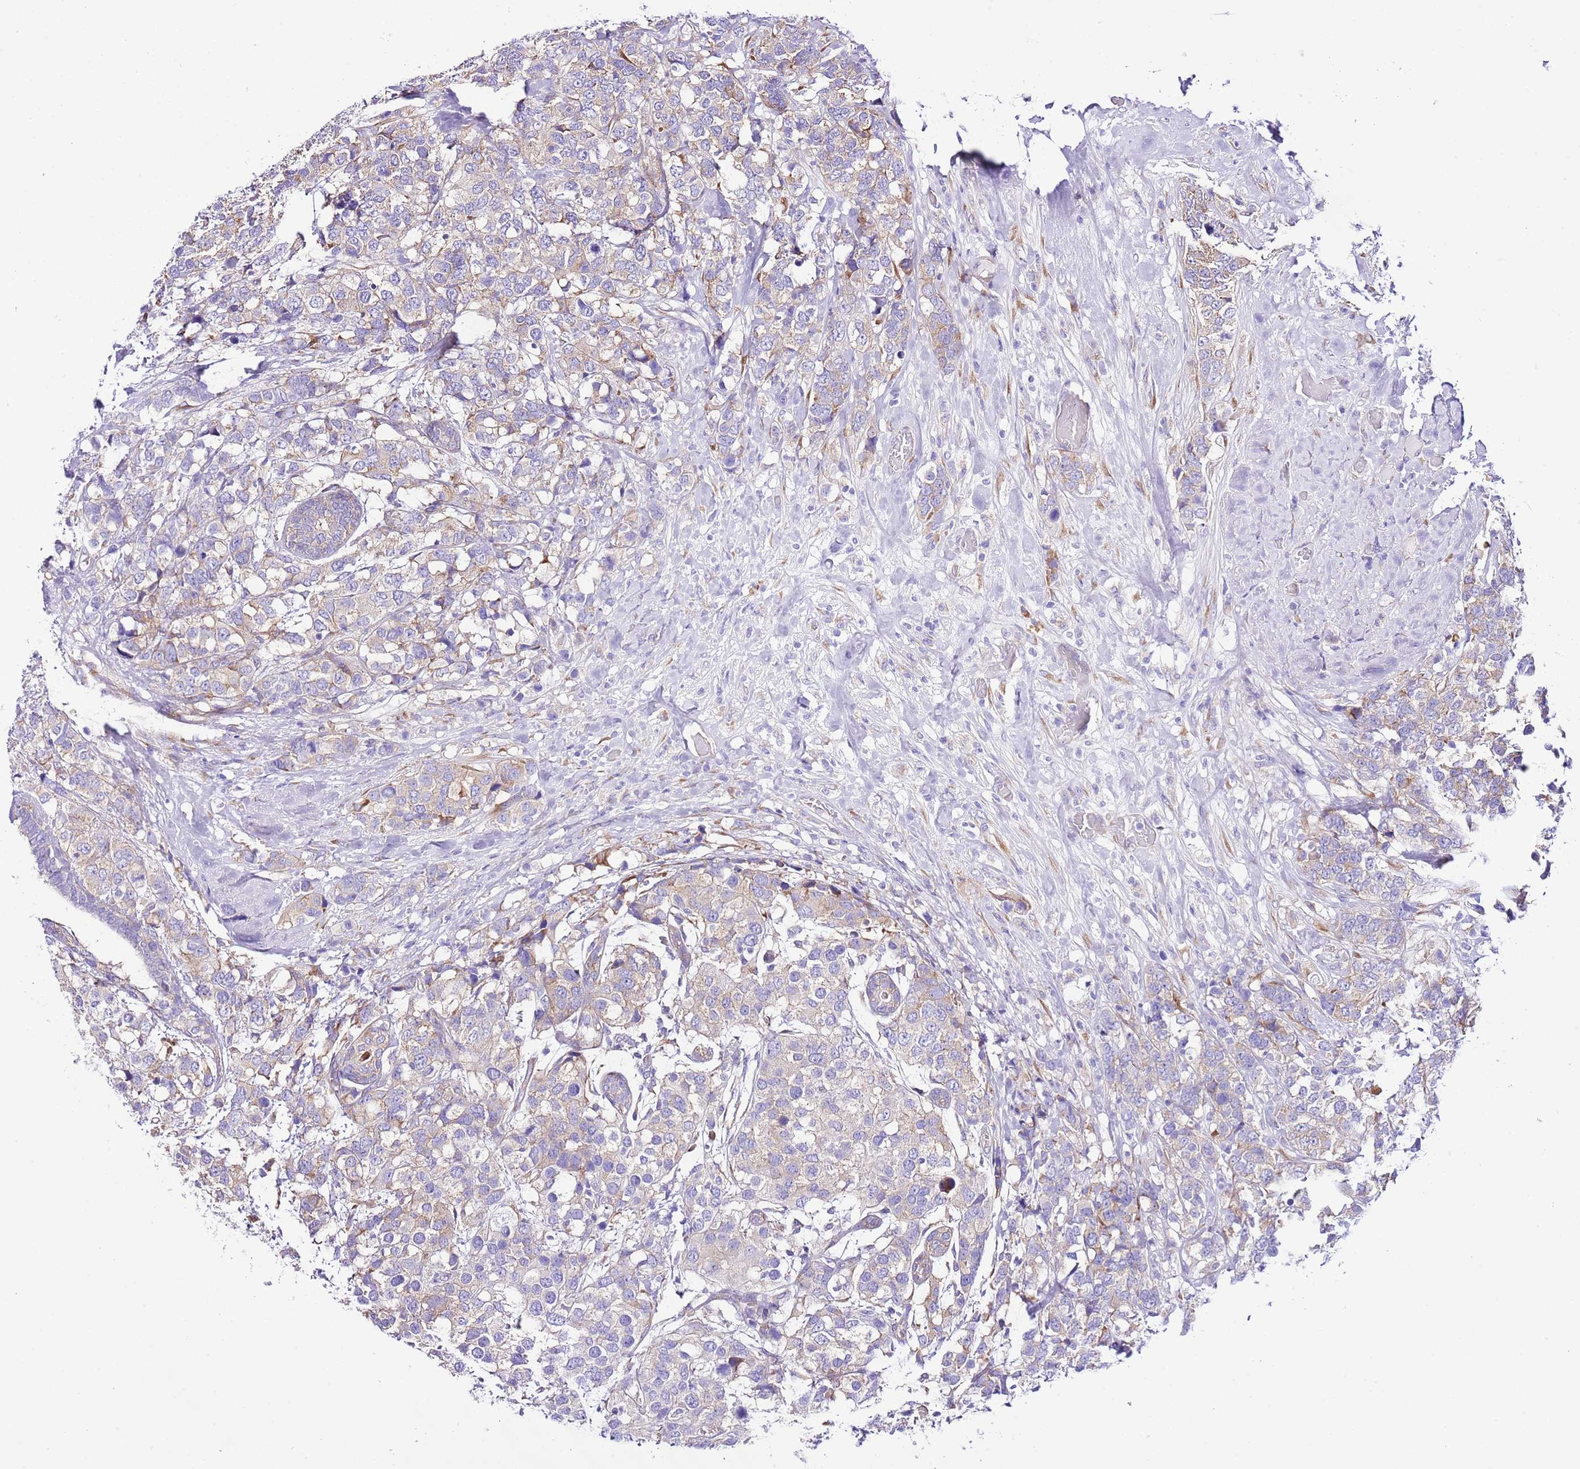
{"staining": {"intensity": "moderate", "quantity": "<25%", "location": "cytoplasmic/membranous"}, "tissue": "breast cancer", "cell_type": "Tumor cells", "image_type": "cancer", "snomed": [{"axis": "morphology", "description": "Lobular carcinoma"}, {"axis": "topography", "description": "Breast"}], "caption": "Brown immunohistochemical staining in breast cancer (lobular carcinoma) reveals moderate cytoplasmic/membranous positivity in about <25% of tumor cells.", "gene": "RPS10", "patient": {"sex": "female", "age": 59}}